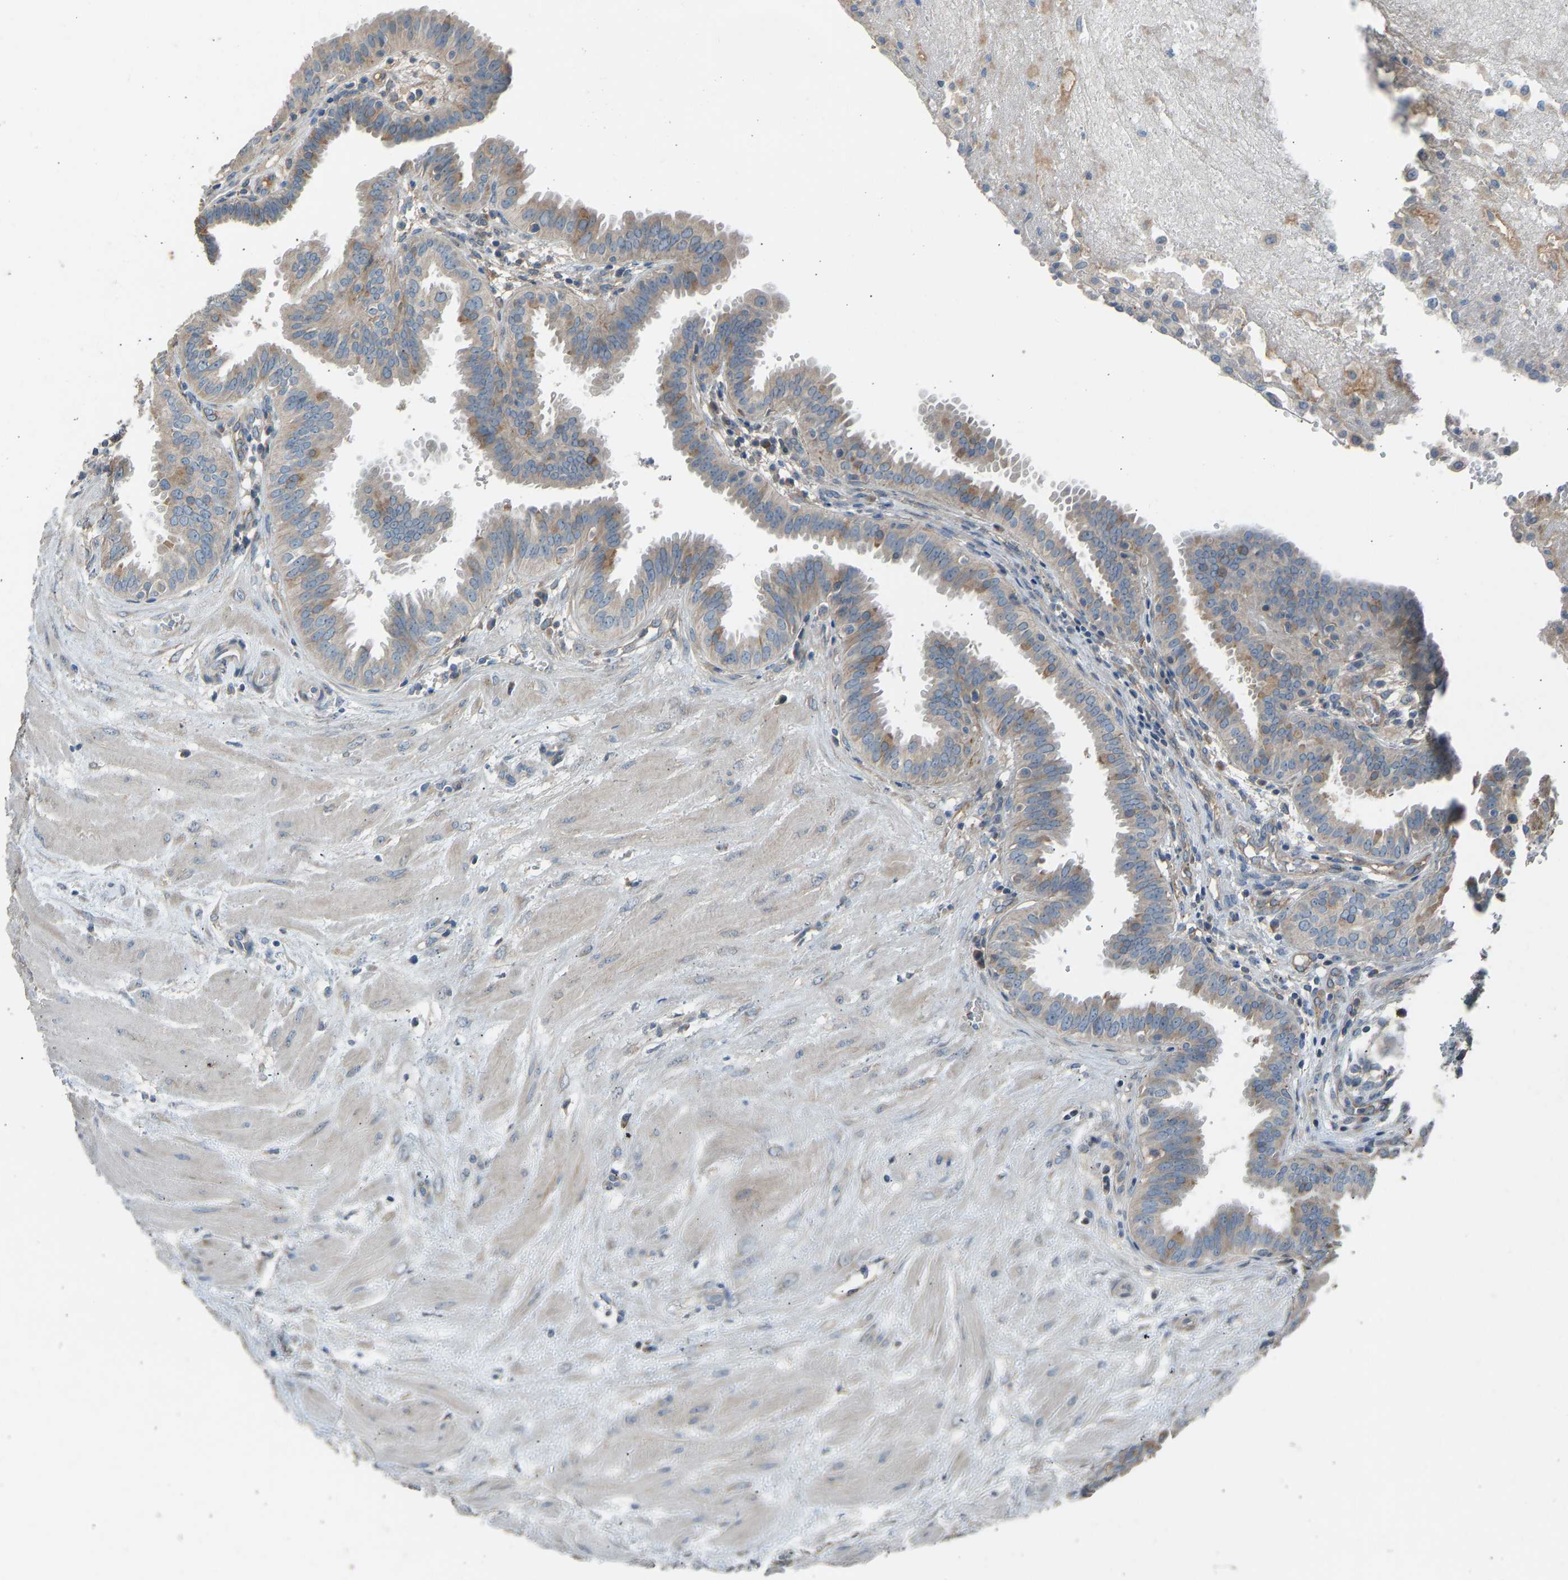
{"staining": {"intensity": "moderate", "quantity": "25%-75%", "location": "cytoplasmic/membranous"}, "tissue": "fallopian tube", "cell_type": "Glandular cells", "image_type": "normal", "snomed": [{"axis": "morphology", "description": "Normal tissue, NOS"}, {"axis": "topography", "description": "Fallopian tube"}, {"axis": "topography", "description": "Placenta"}], "caption": "The image demonstrates a brown stain indicating the presence of a protein in the cytoplasmic/membranous of glandular cells in fallopian tube. (brown staining indicates protein expression, while blue staining denotes nuclei).", "gene": "TGFBR3", "patient": {"sex": "female", "age": 32}}